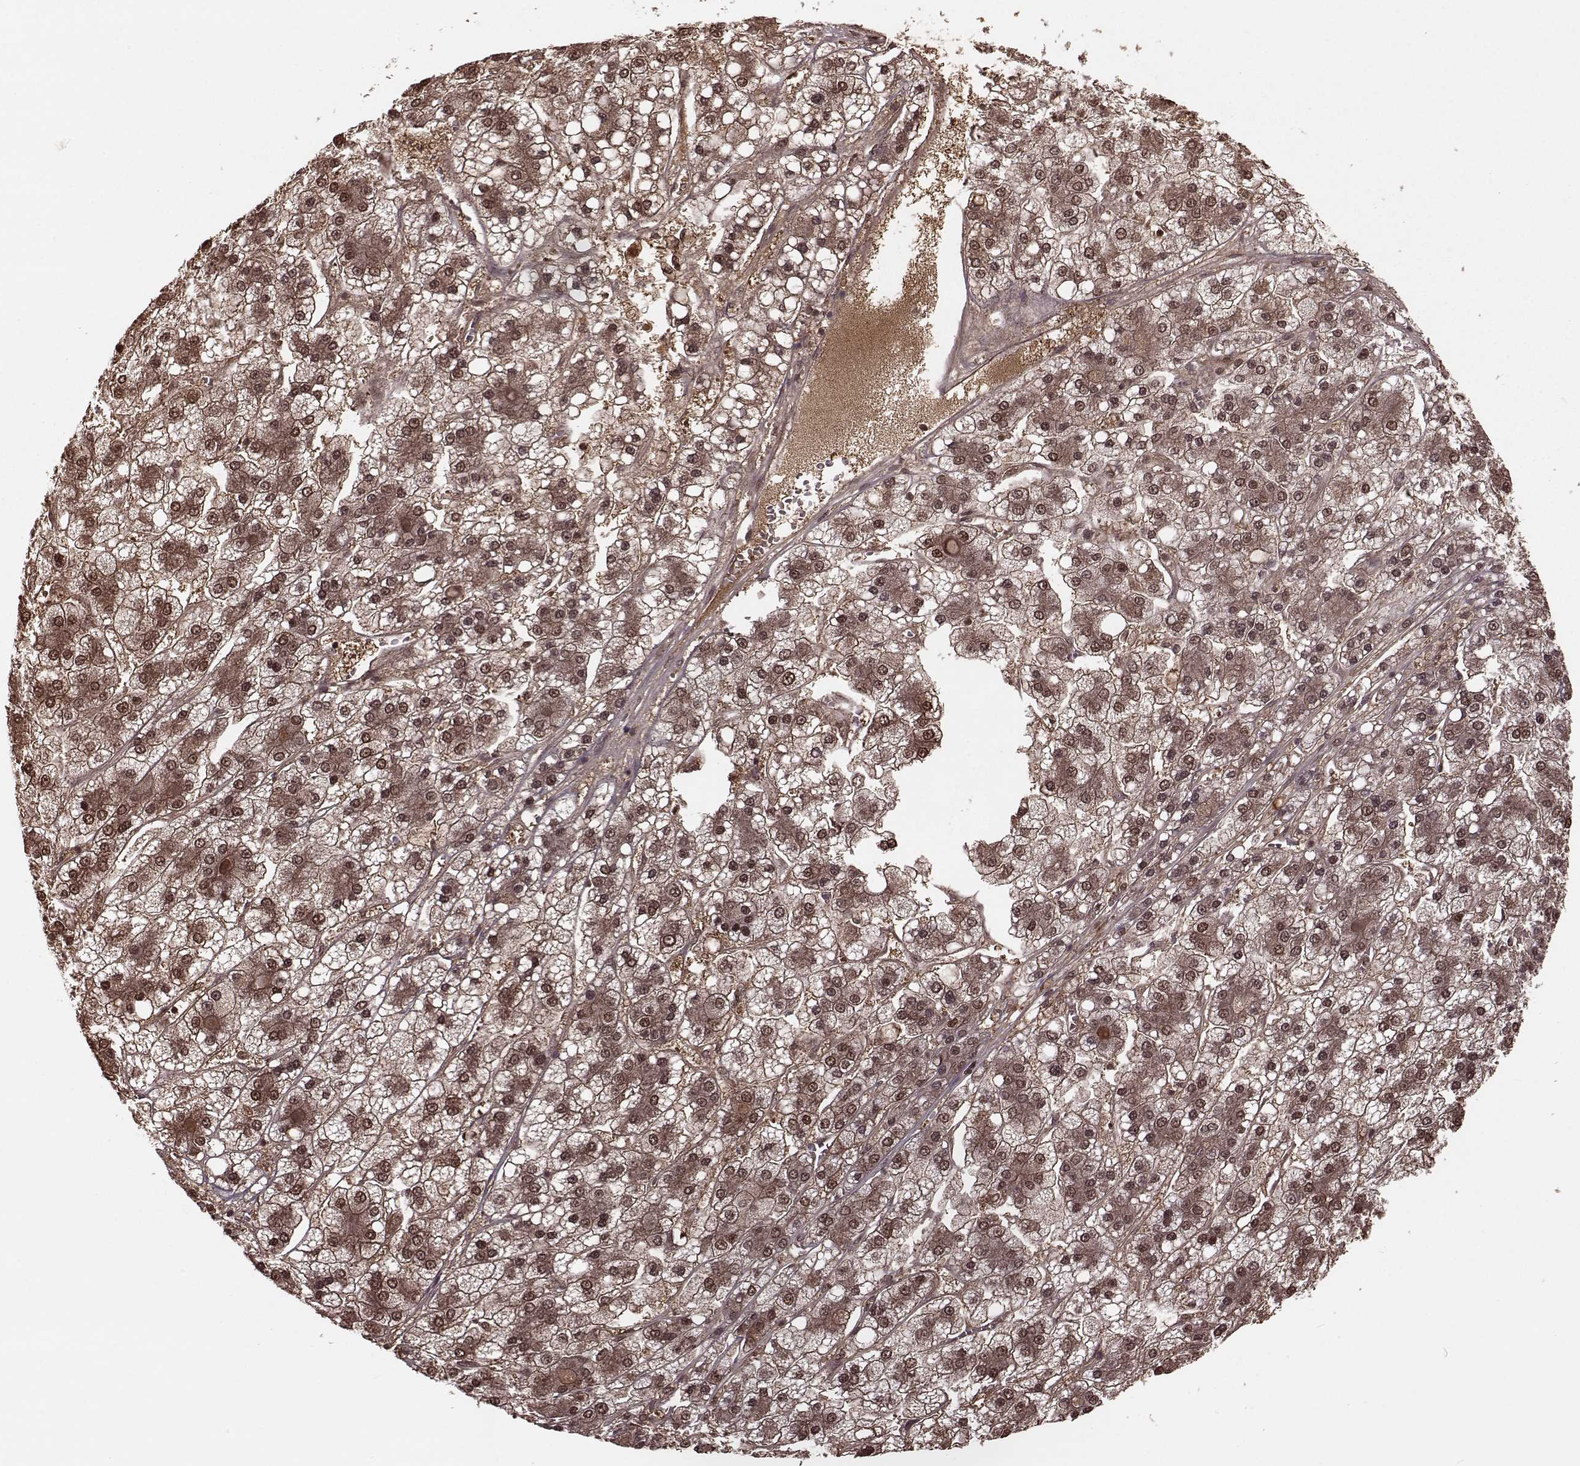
{"staining": {"intensity": "moderate", "quantity": ">75%", "location": "cytoplasmic/membranous,nuclear"}, "tissue": "liver cancer", "cell_type": "Tumor cells", "image_type": "cancer", "snomed": [{"axis": "morphology", "description": "Carcinoma, Hepatocellular, NOS"}, {"axis": "topography", "description": "Liver"}], "caption": "Immunohistochemistry (IHC) staining of liver cancer (hepatocellular carcinoma), which demonstrates medium levels of moderate cytoplasmic/membranous and nuclear staining in approximately >75% of tumor cells indicating moderate cytoplasmic/membranous and nuclear protein expression. The staining was performed using DAB (3,3'-diaminobenzidine) (brown) for protein detection and nuclei were counterstained in hematoxylin (blue).", "gene": "GSS", "patient": {"sex": "male", "age": 73}}